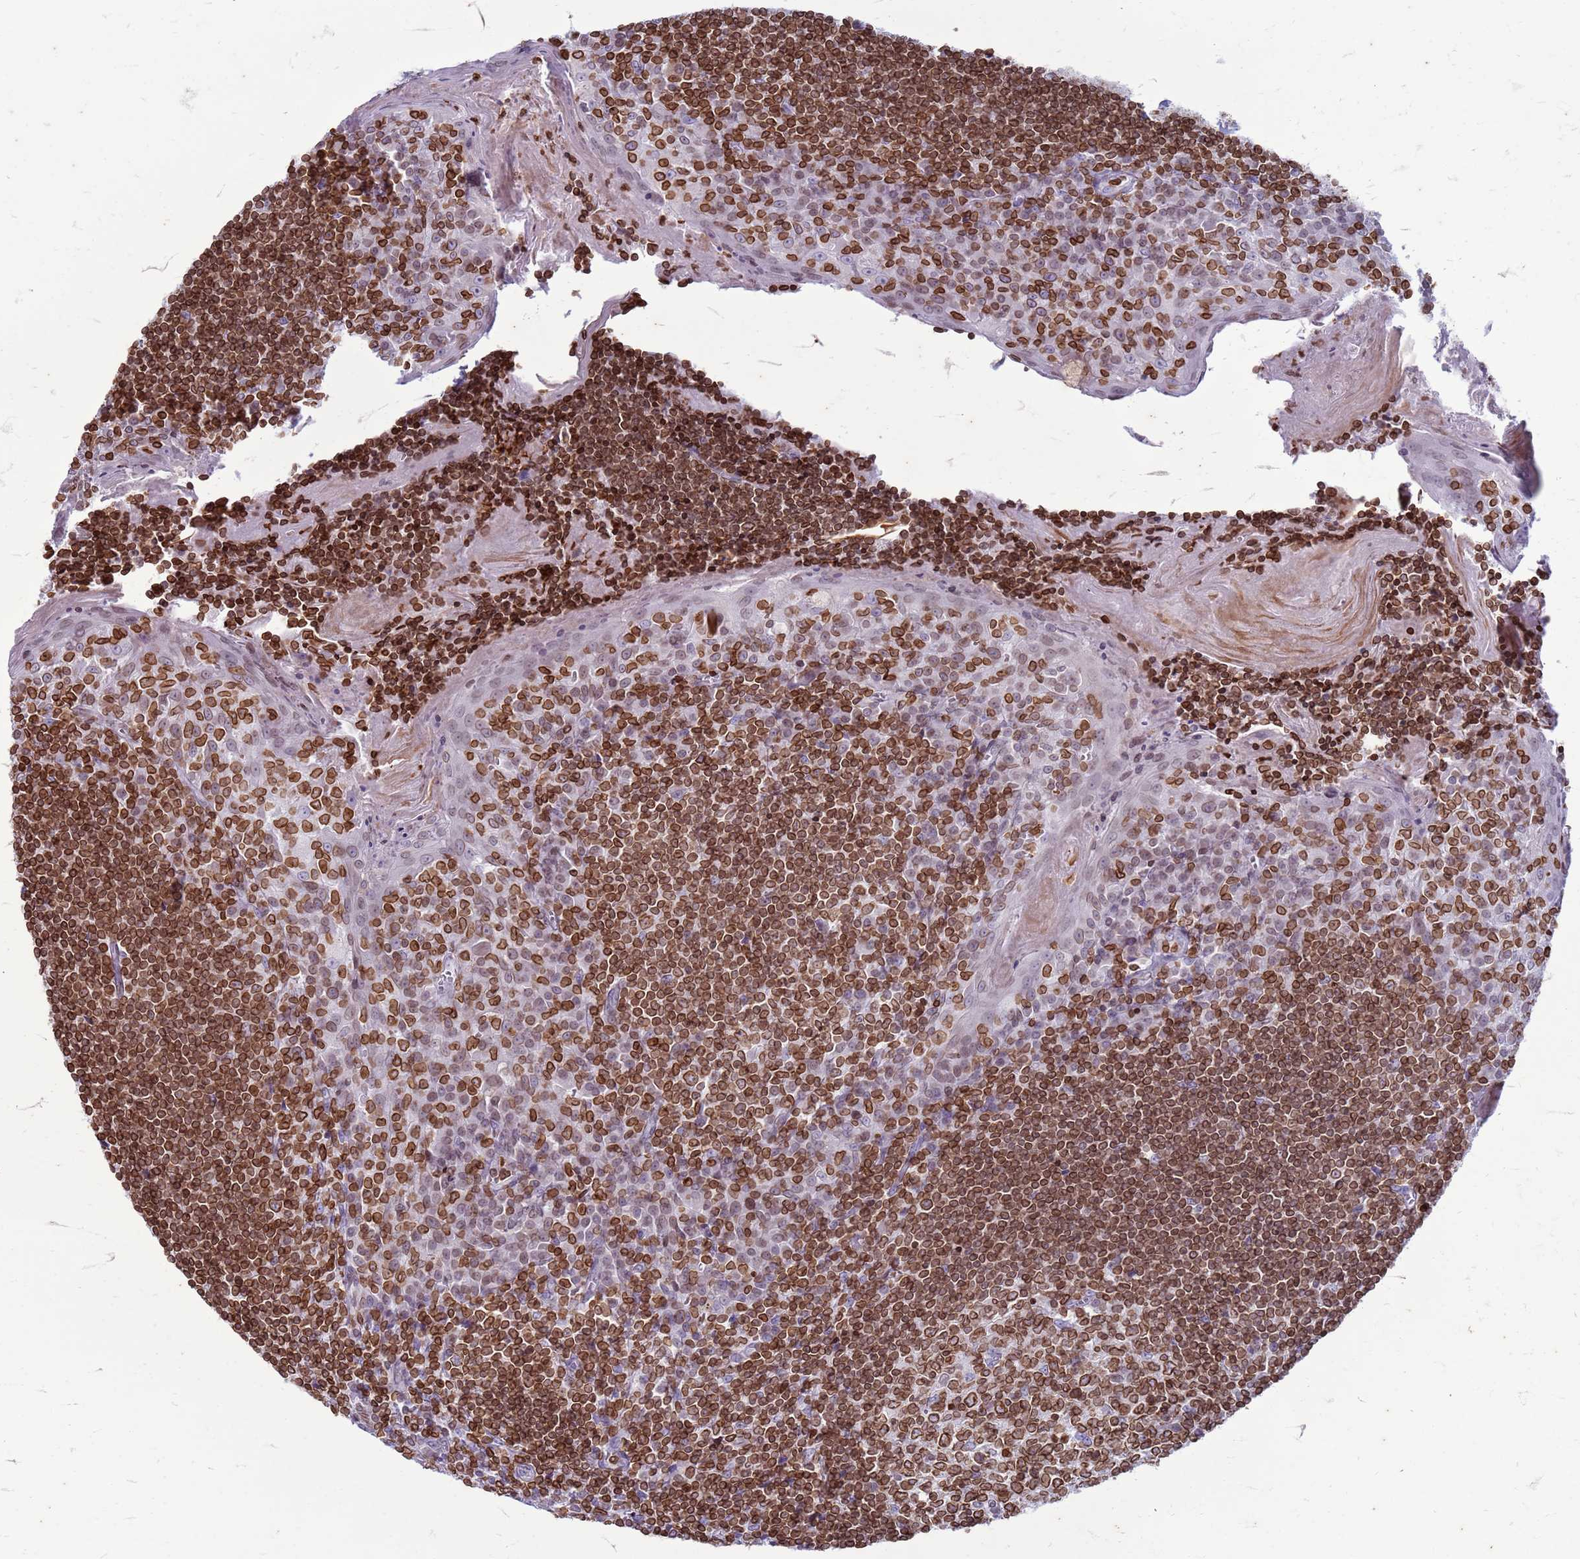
{"staining": {"intensity": "moderate", "quantity": ">75%", "location": "cytoplasmic/membranous,nuclear"}, "tissue": "tonsil", "cell_type": "Germinal center cells", "image_type": "normal", "snomed": [{"axis": "morphology", "description": "Normal tissue, NOS"}, {"axis": "topography", "description": "Tonsil"}], "caption": "Germinal center cells demonstrate medium levels of moderate cytoplasmic/membranous,nuclear expression in approximately >75% of cells in normal human tonsil. (Stains: DAB in brown, nuclei in blue, Microscopy: brightfield microscopy at high magnification).", "gene": "METTL25B", "patient": {"sex": "male", "age": 27}}